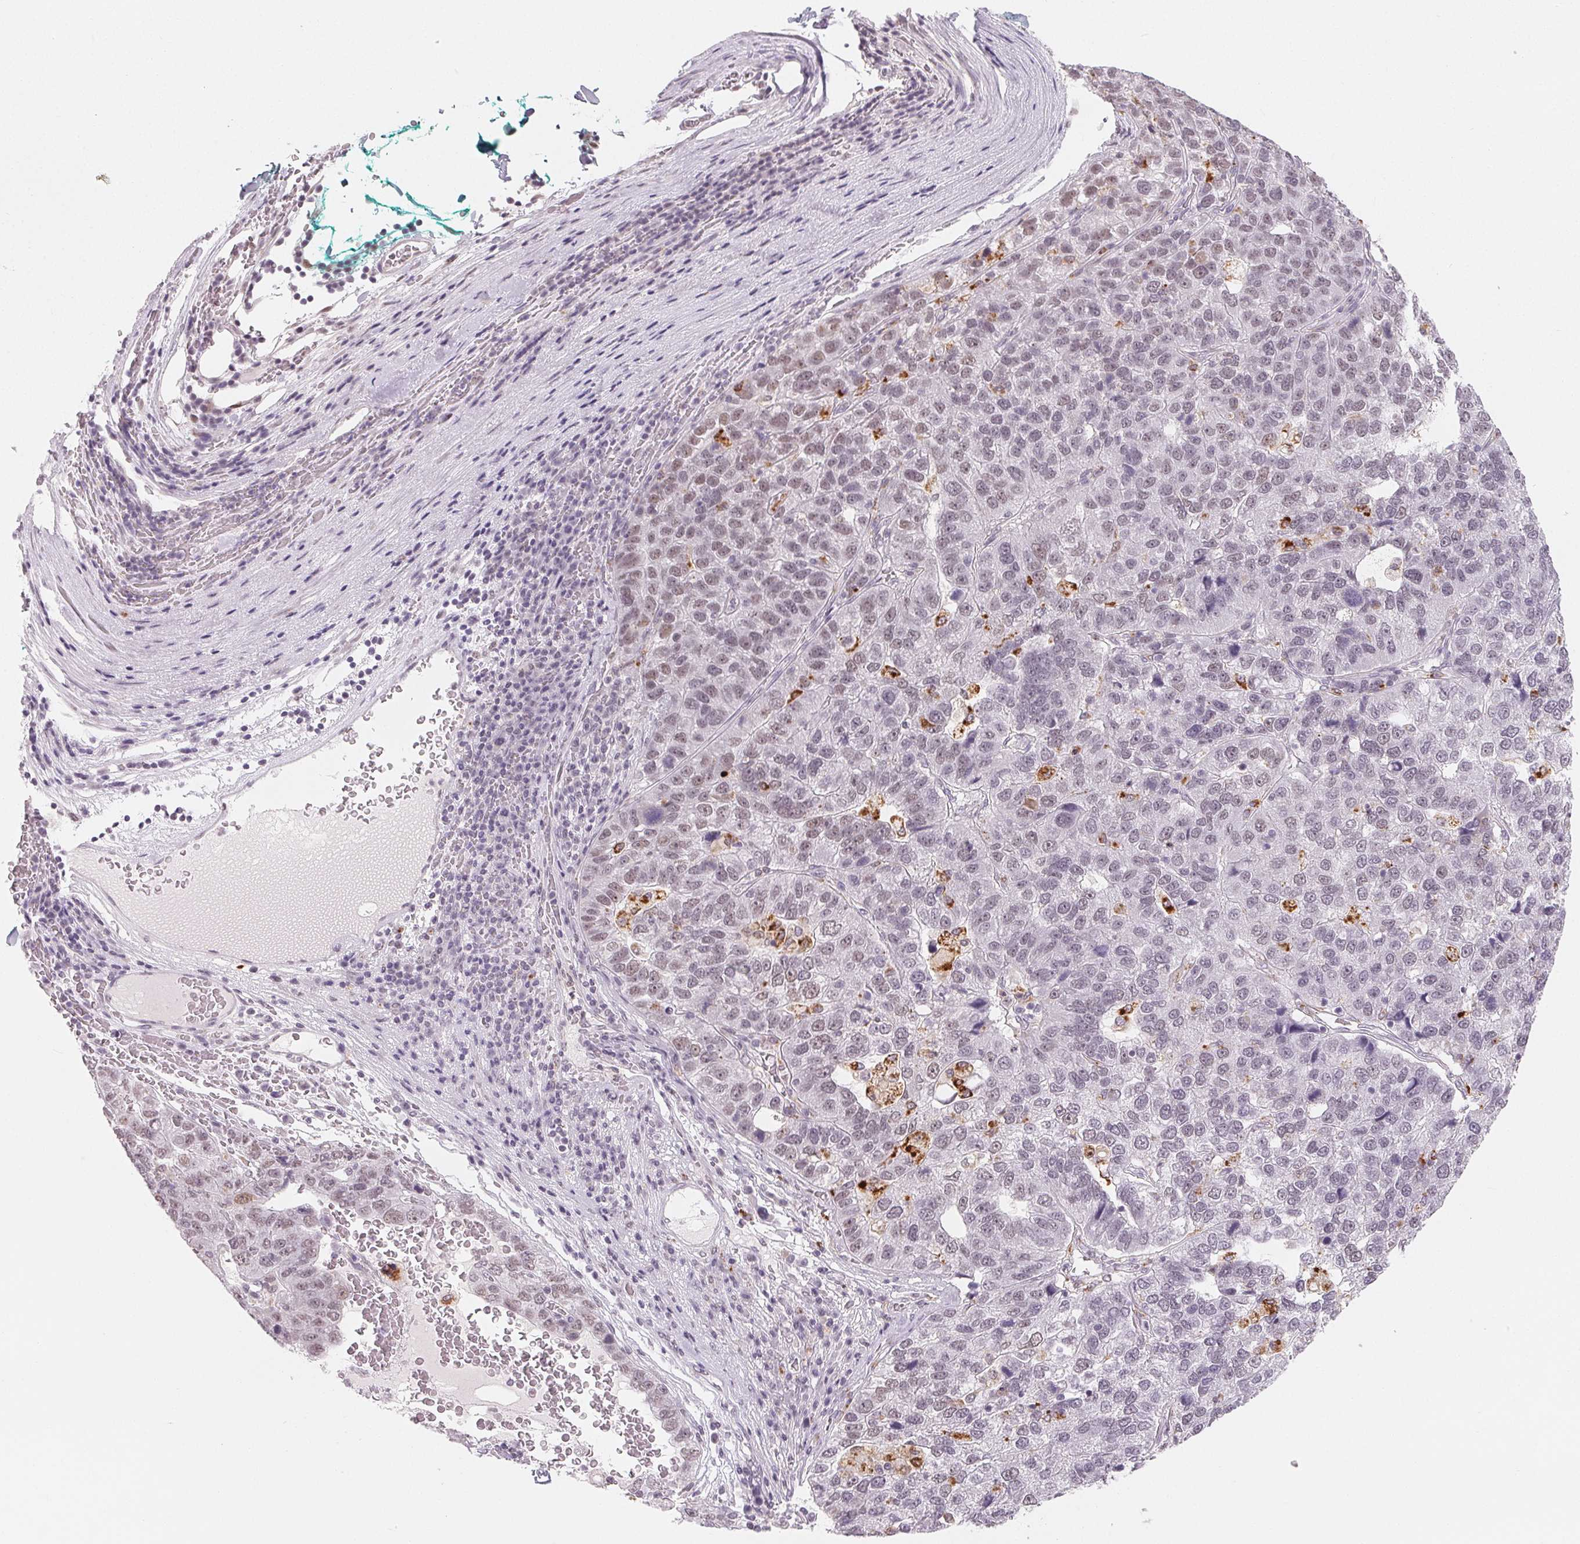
{"staining": {"intensity": "negative", "quantity": "none", "location": "none"}, "tissue": "pancreatic cancer", "cell_type": "Tumor cells", "image_type": "cancer", "snomed": [{"axis": "morphology", "description": "Adenocarcinoma, NOS"}, {"axis": "topography", "description": "Pancreas"}], "caption": "IHC micrograph of pancreatic adenocarcinoma stained for a protein (brown), which shows no expression in tumor cells.", "gene": "NXF3", "patient": {"sex": "female", "age": 61}}